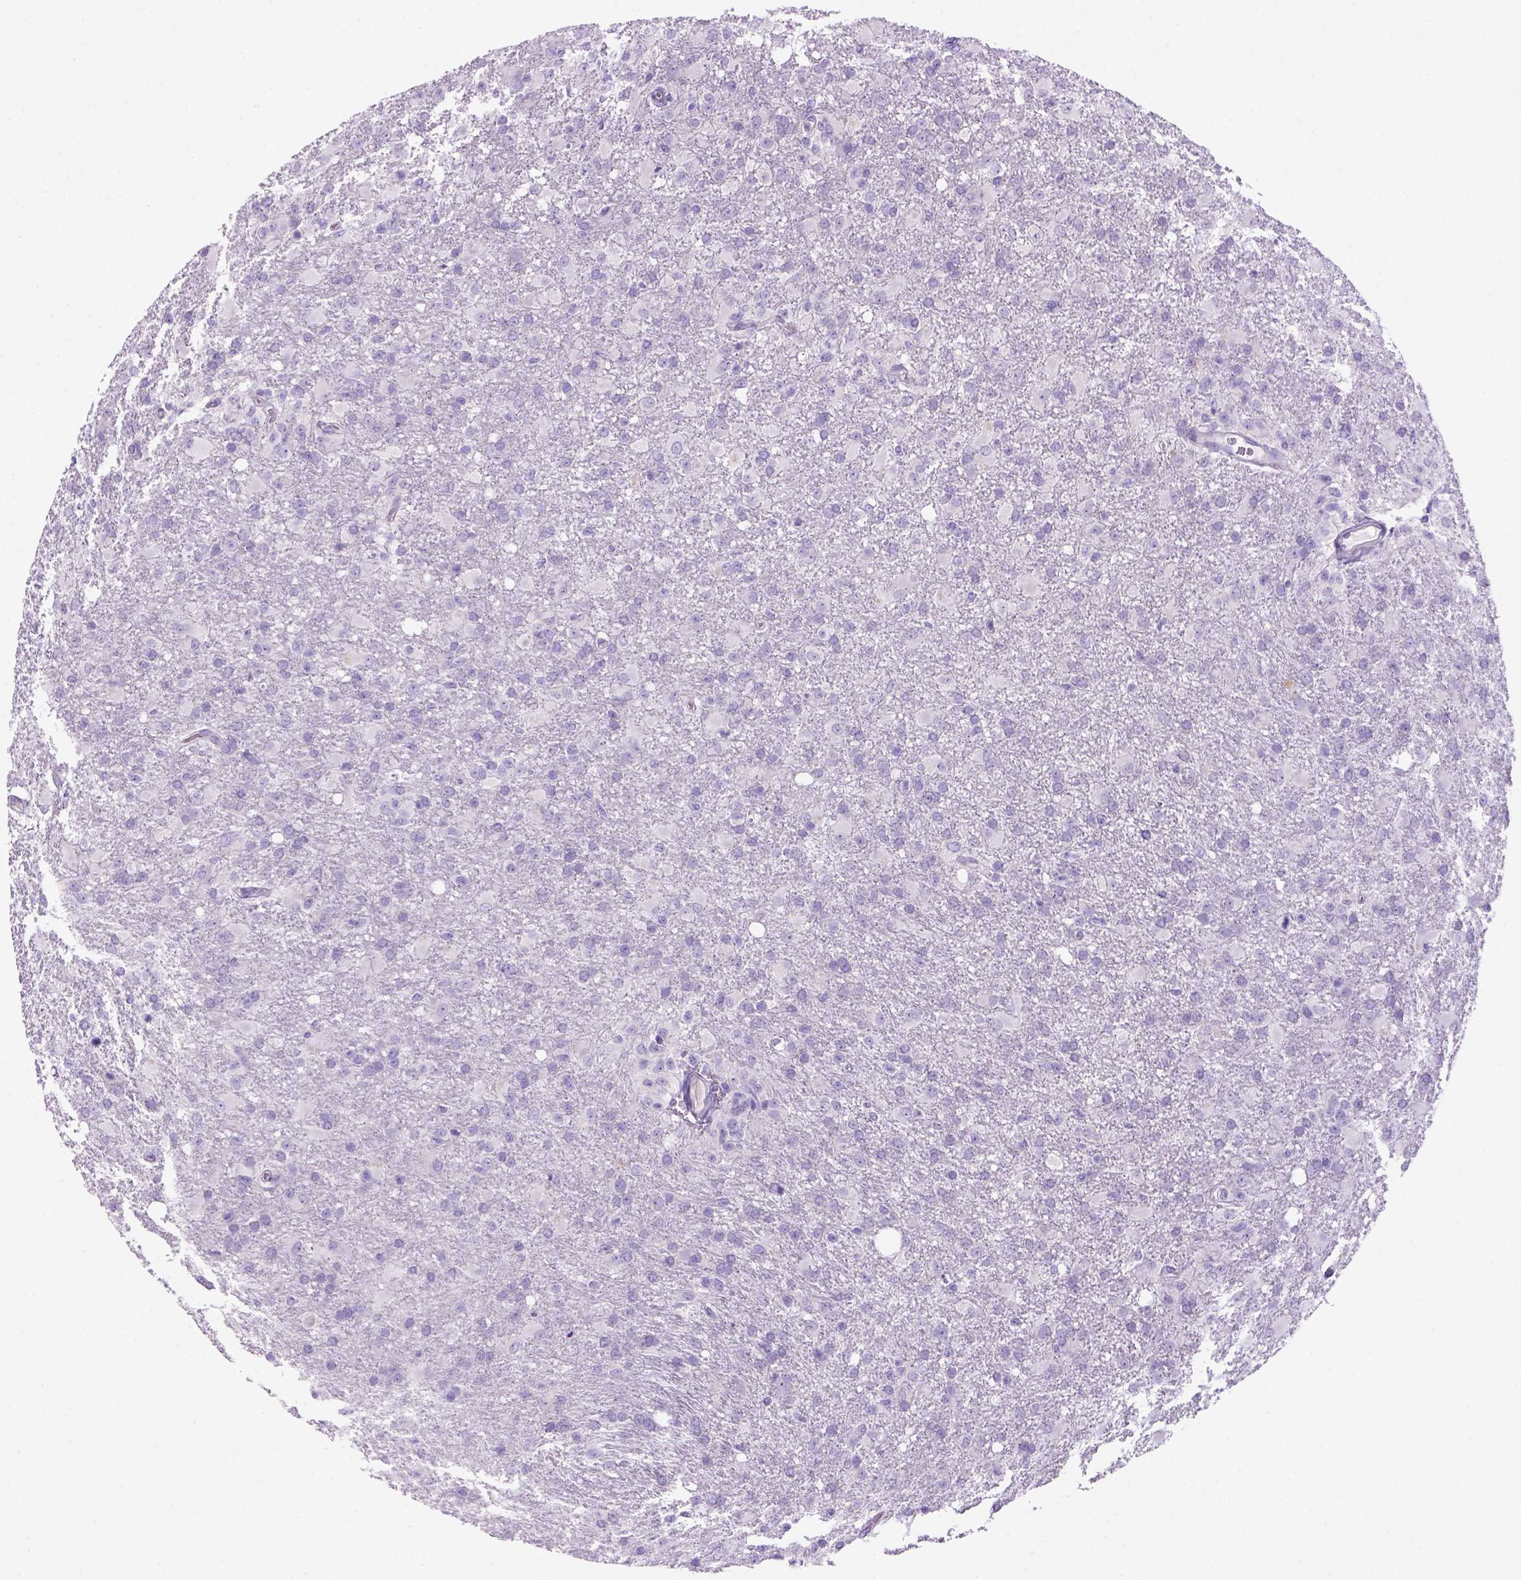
{"staining": {"intensity": "negative", "quantity": "none", "location": "none"}, "tissue": "glioma", "cell_type": "Tumor cells", "image_type": "cancer", "snomed": [{"axis": "morphology", "description": "Glioma, malignant, High grade"}, {"axis": "topography", "description": "Brain"}], "caption": "High power microscopy micrograph of an immunohistochemistry histopathology image of glioma, revealing no significant staining in tumor cells.", "gene": "DNAH11", "patient": {"sex": "male", "age": 68}}